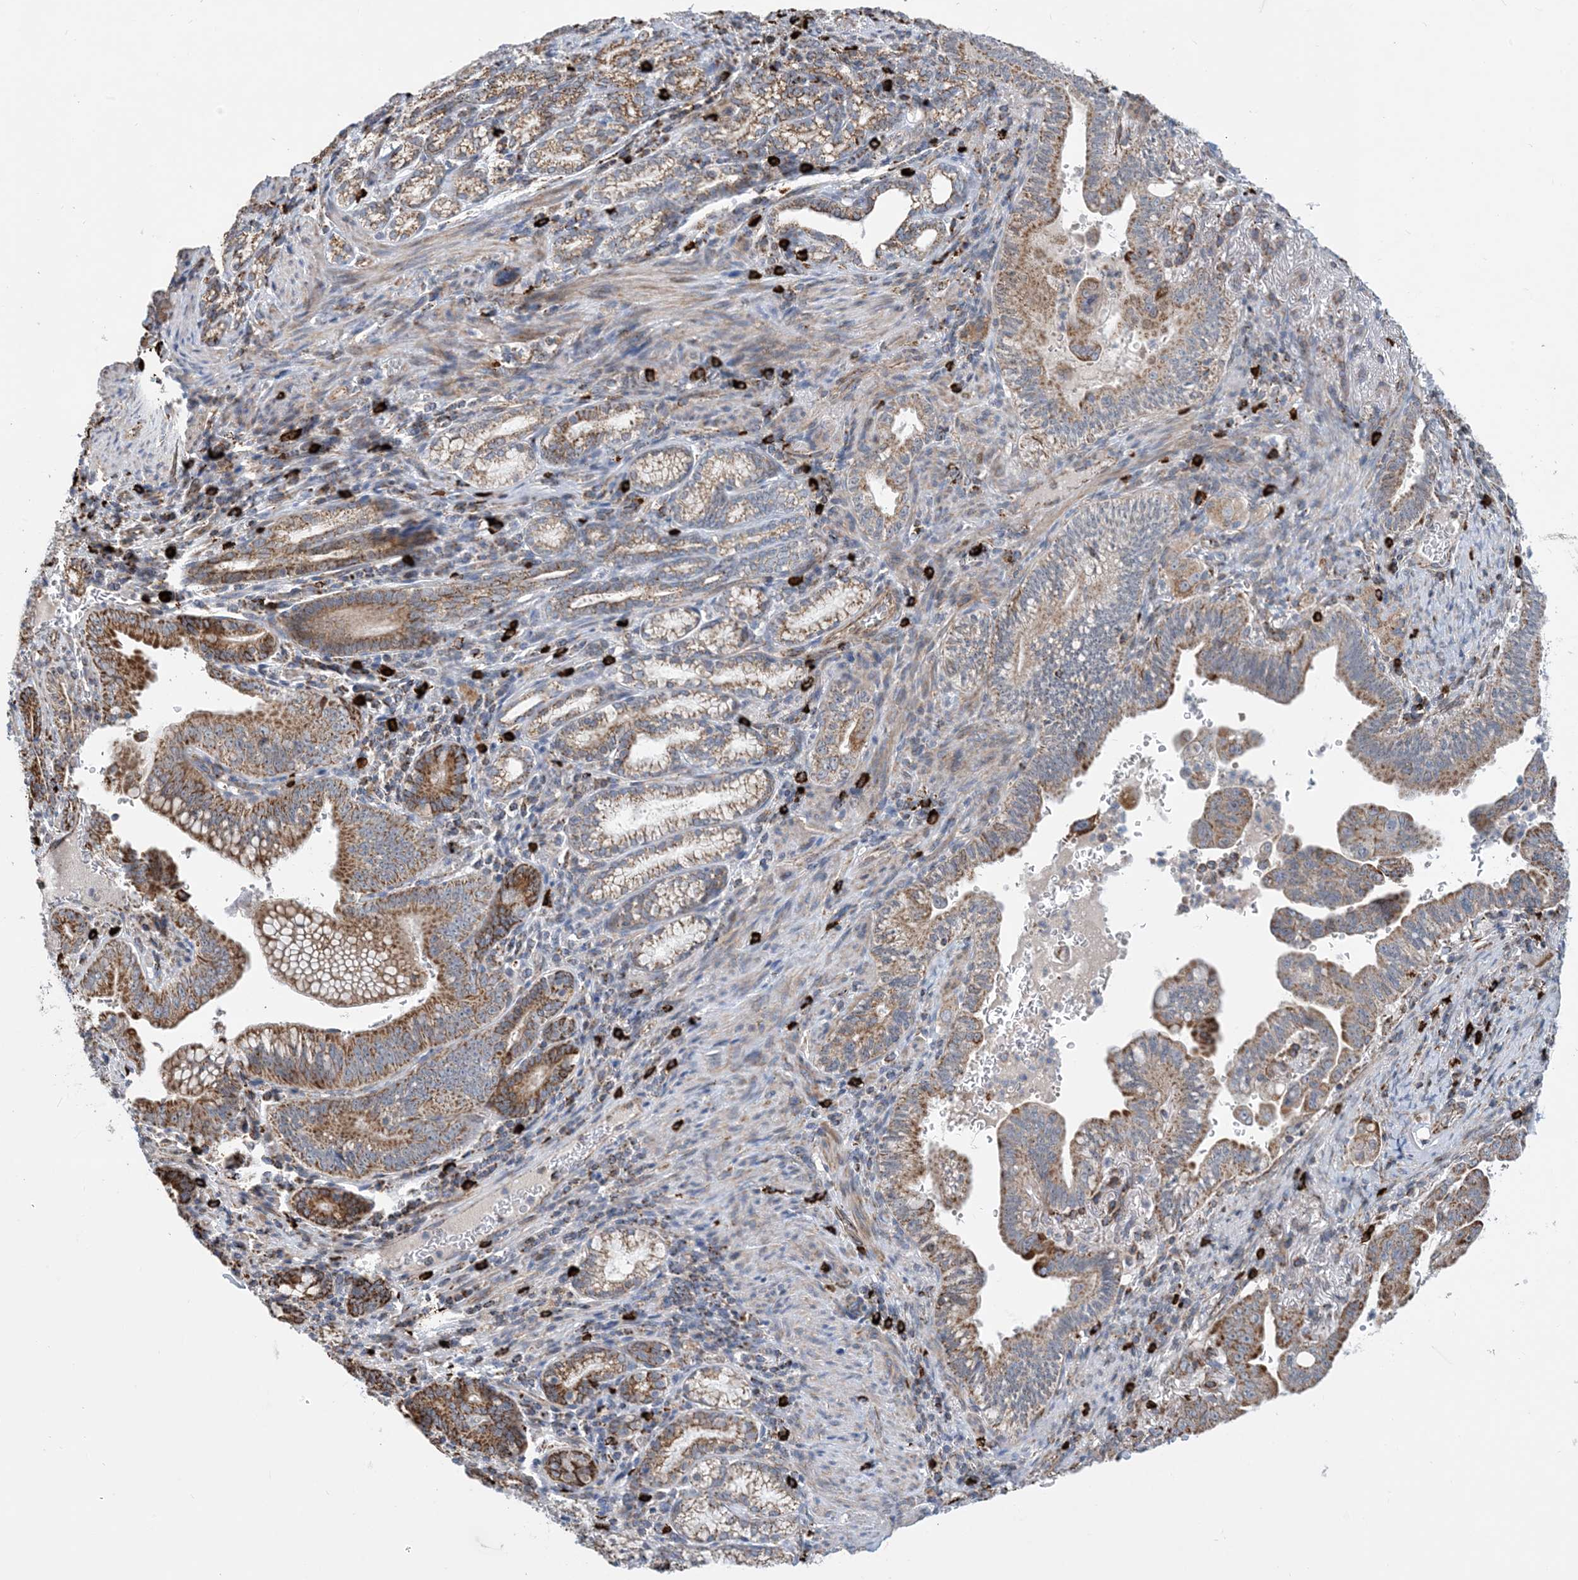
{"staining": {"intensity": "moderate", "quantity": ">75%", "location": "cytoplasmic/membranous"}, "tissue": "pancreatic cancer", "cell_type": "Tumor cells", "image_type": "cancer", "snomed": [{"axis": "morphology", "description": "Adenocarcinoma, NOS"}, {"axis": "topography", "description": "Pancreas"}], "caption": "Protein analysis of pancreatic adenocarcinoma tissue demonstrates moderate cytoplasmic/membranous positivity in approximately >75% of tumor cells.", "gene": "PCDHGA1", "patient": {"sex": "male", "age": 70}}